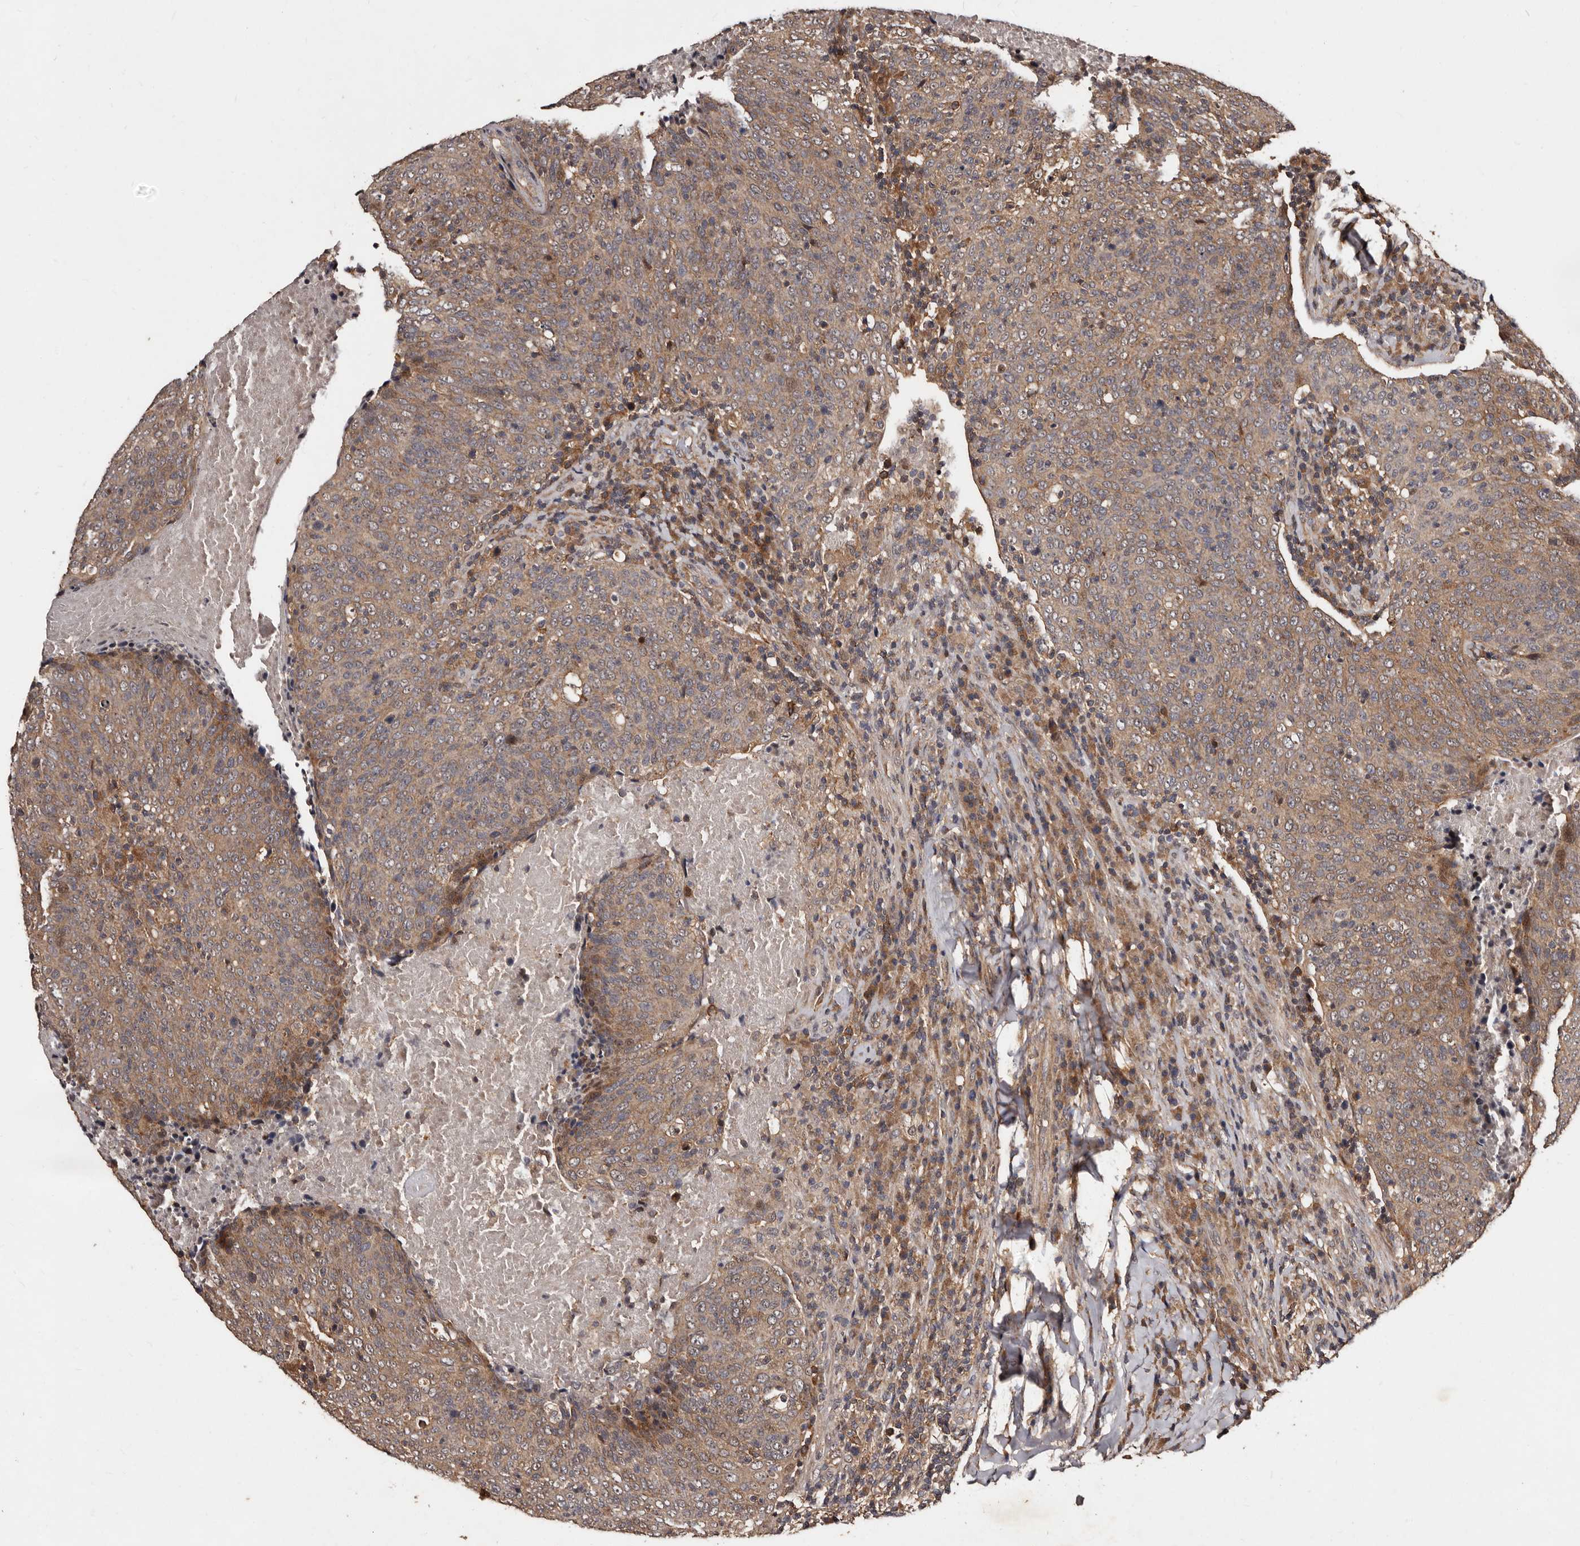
{"staining": {"intensity": "moderate", "quantity": ">75%", "location": "cytoplasmic/membranous,nuclear"}, "tissue": "head and neck cancer", "cell_type": "Tumor cells", "image_type": "cancer", "snomed": [{"axis": "morphology", "description": "Squamous cell carcinoma, NOS"}, {"axis": "morphology", "description": "Squamous cell carcinoma, metastatic, NOS"}, {"axis": "topography", "description": "Lymph node"}, {"axis": "topography", "description": "Head-Neck"}], "caption": "IHC of human head and neck cancer shows medium levels of moderate cytoplasmic/membranous and nuclear positivity in about >75% of tumor cells.", "gene": "MKRN3", "patient": {"sex": "male", "age": 62}}